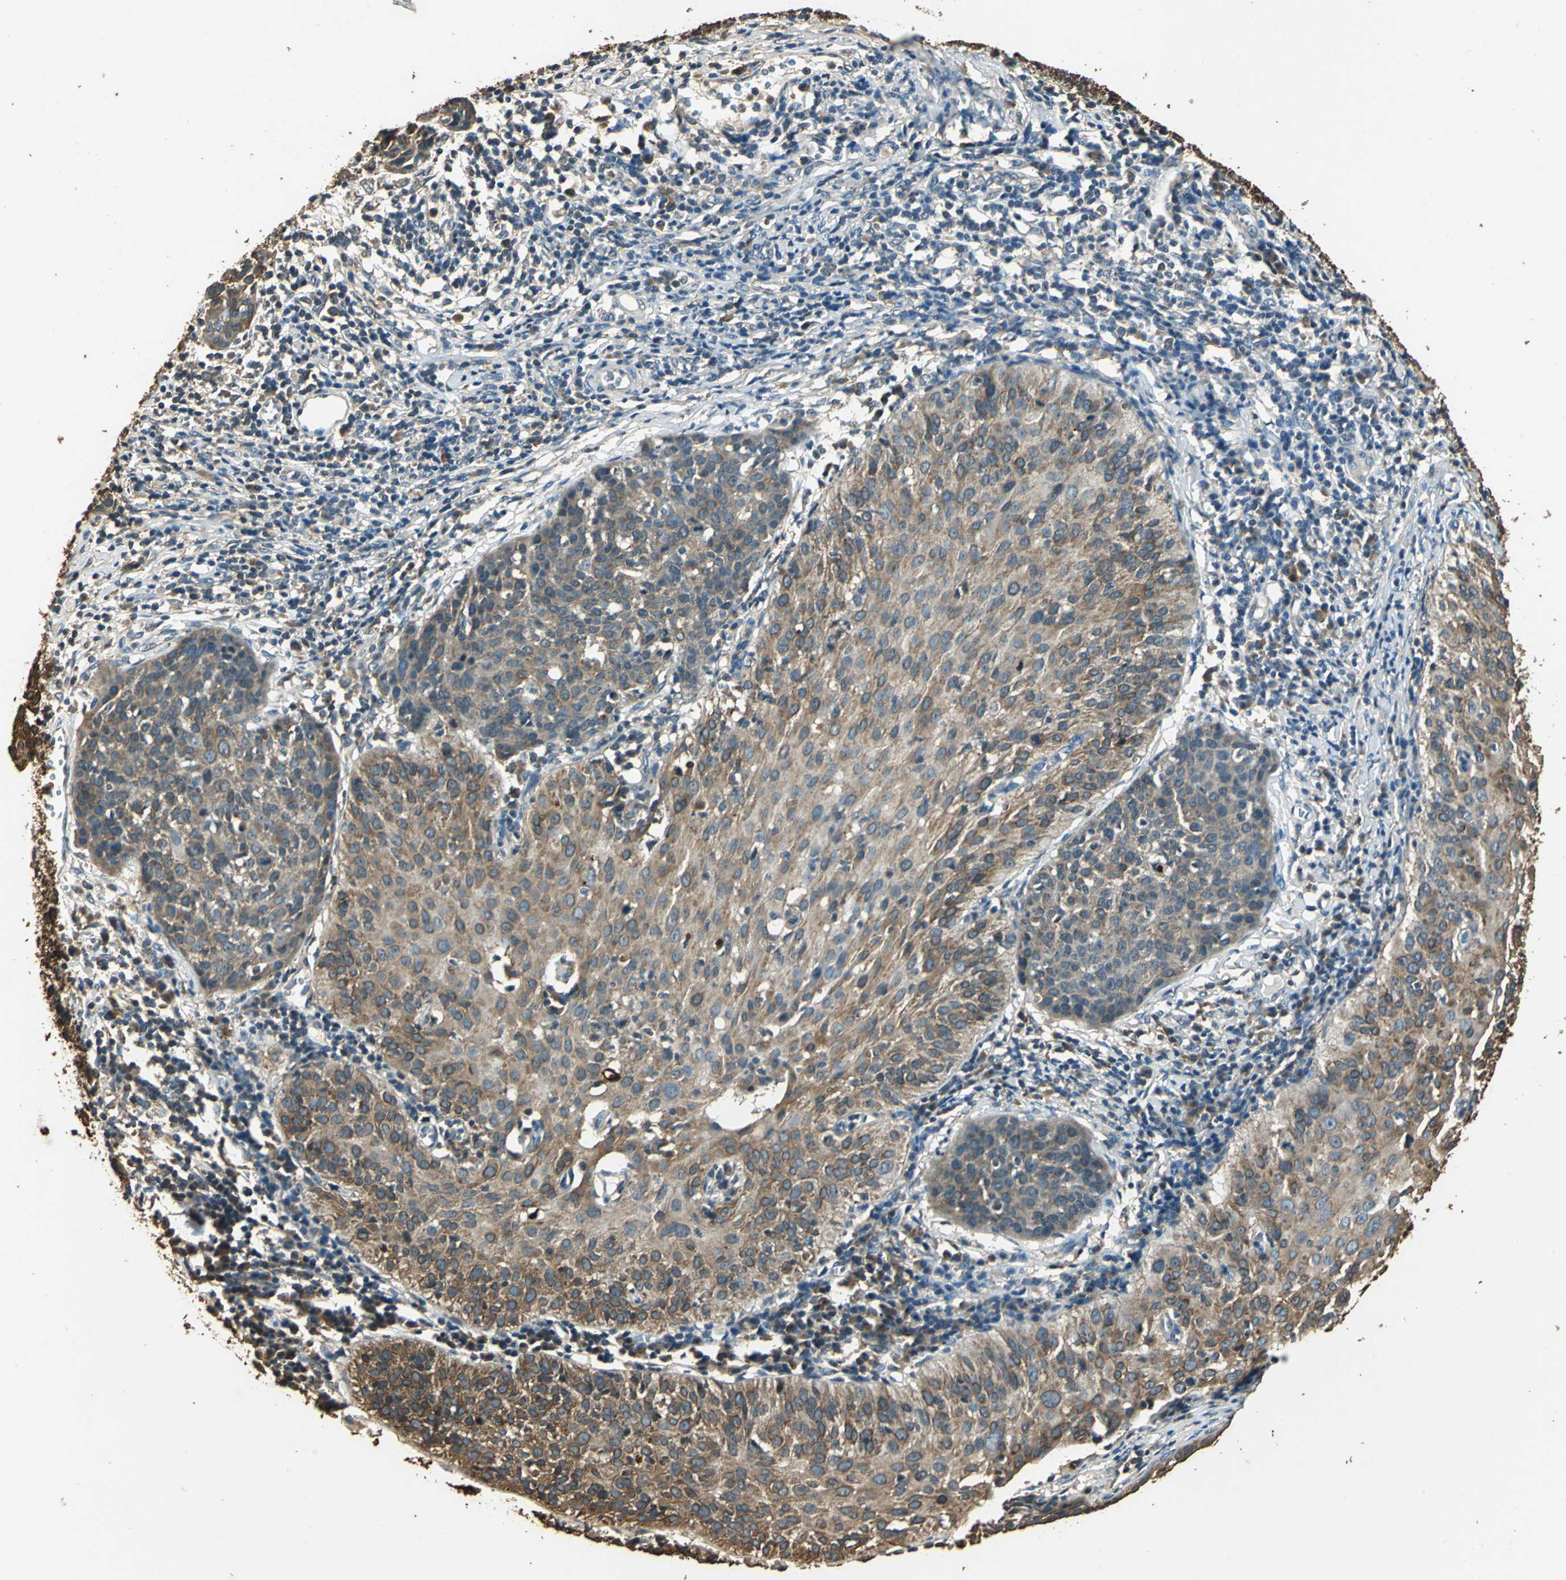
{"staining": {"intensity": "moderate", "quantity": ">75%", "location": "cytoplasmic/membranous"}, "tissue": "cervical cancer", "cell_type": "Tumor cells", "image_type": "cancer", "snomed": [{"axis": "morphology", "description": "Squamous cell carcinoma, NOS"}, {"axis": "topography", "description": "Cervix"}], "caption": "About >75% of tumor cells in squamous cell carcinoma (cervical) demonstrate moderate cytoplasmic/membranous protein staining as visualized by brown immunohistochemical staining.", "gene": "TMPRSS4", "patient": {"sex": "female", "age": 38}}